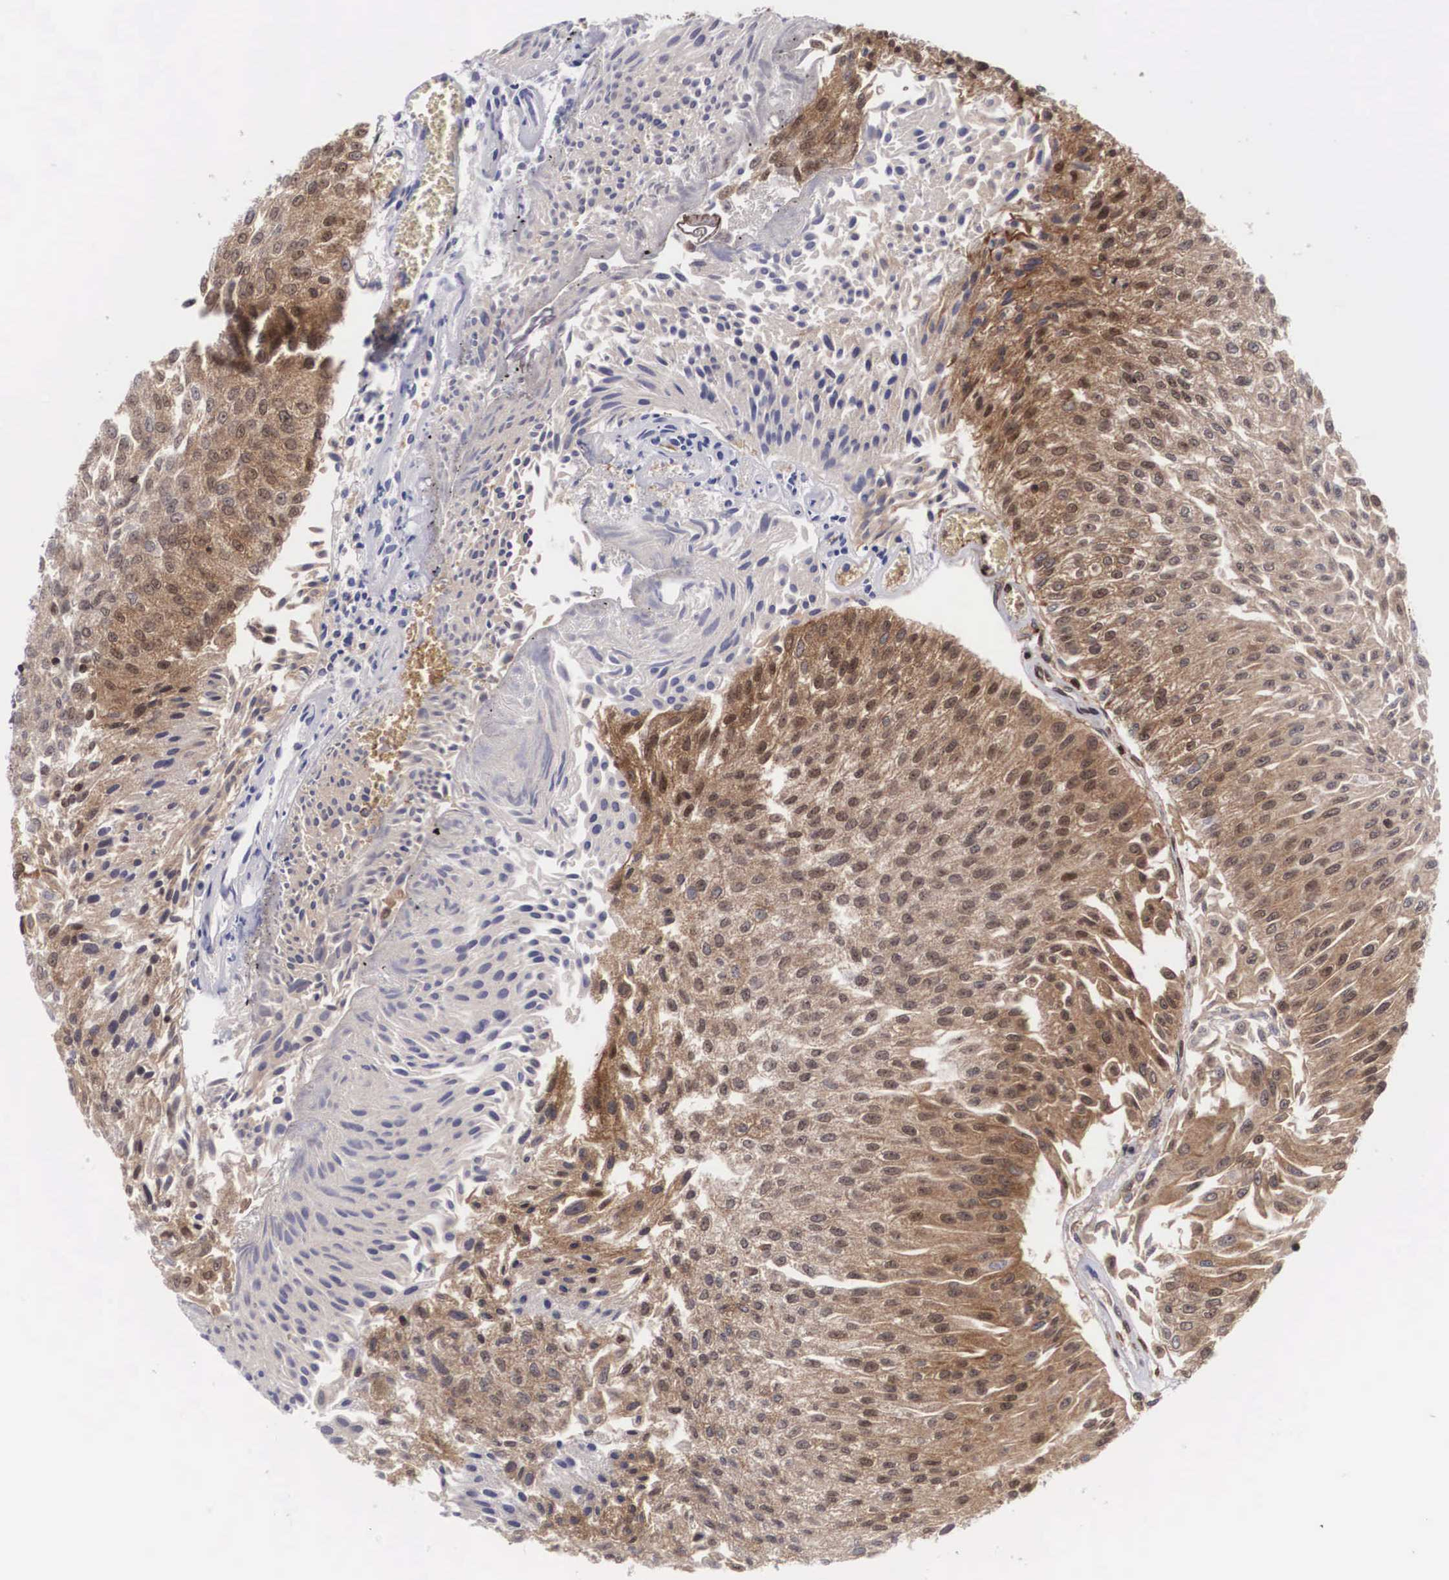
{"staining": {"intensity": "moderate", "quantity": ">75%", "location": "cytoplasmic/membranous,nuclear"}, "tissue": "urothelial cancer", "cell_type": "Tumor cells", "image_type": "cancer", "snomed": [{"axis": "morphology", "description": "Urothelial carcinoma, Low grade"}, {"axis": "topography", "description": "Urinary bladder"}], "caption": "DAB immunohistochemical staining of human urothelial cancer shows moderate cytoplasmic/membranous and nuclear protein expression in approximately >75% of tumor cells. Immunohistochemistry (ihc) stains the protein in brown and the nuclei are stained blue.", "gene": "ADSL", "patient": {"sex": "male", "age": 86}}